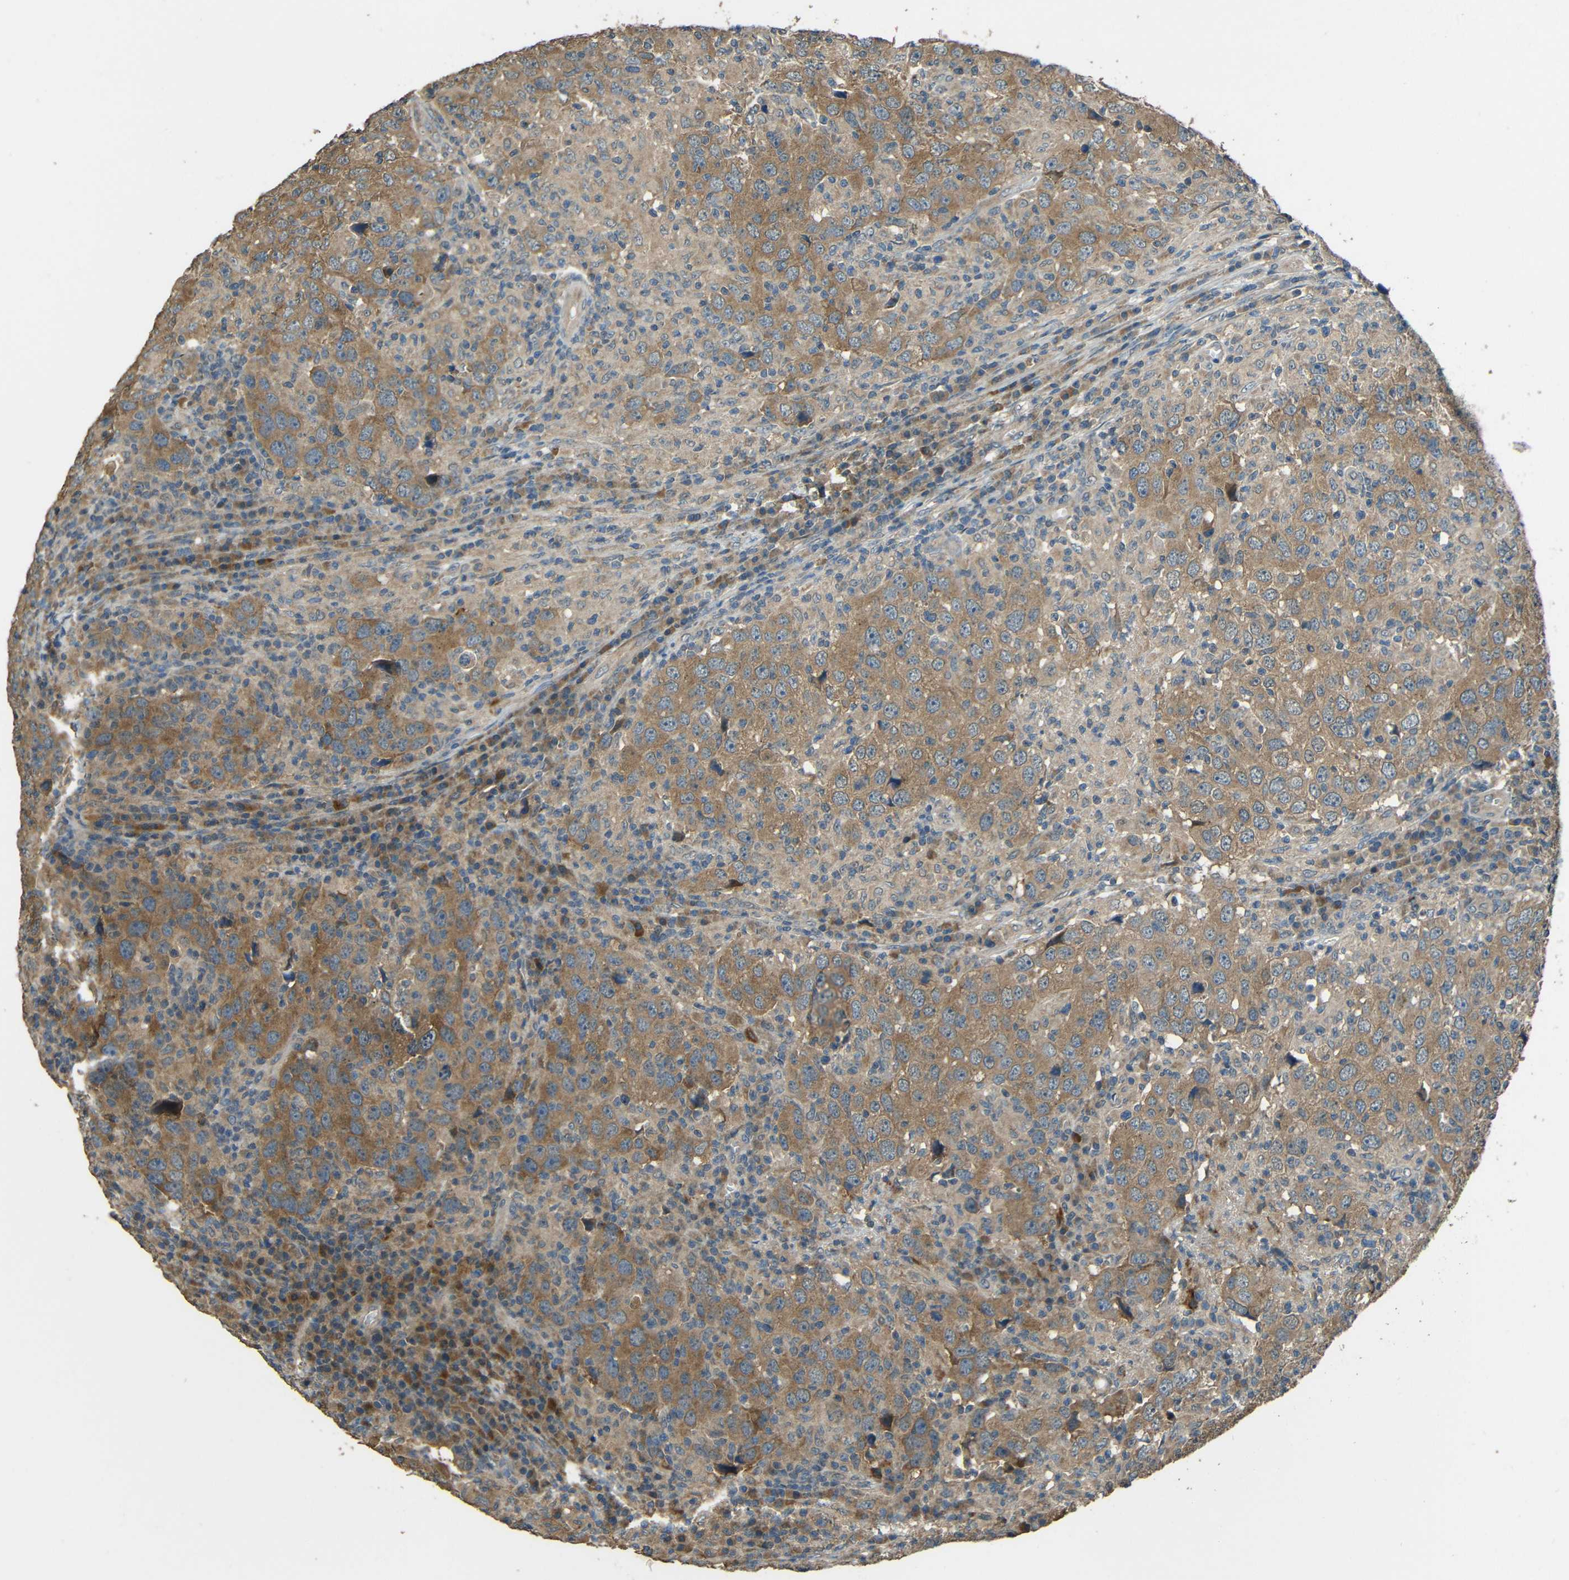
{"staining": {"intensity": "moderate", "quantity": ">75%", "location": "cytoplasmic/membranous"}, "tissue": "head and neck cancer", "cell_type": "Tumor cells", "image_type": "cancer", "snomed": [{"axis": "morphology", "description": "Adenocarcinoma, NOS"}, {"axis": "topography", "description": "Salivary gland"}, {"axis": "topography", "description": "Head-Neck"}], "caption": "The immunohistochemical stain labels moderate cytoplasmic/membranous staining in tumor cells of head and neck cancer tissue.", "gene": "ACACA", "patient": {"sex": "female", "age": 65}}